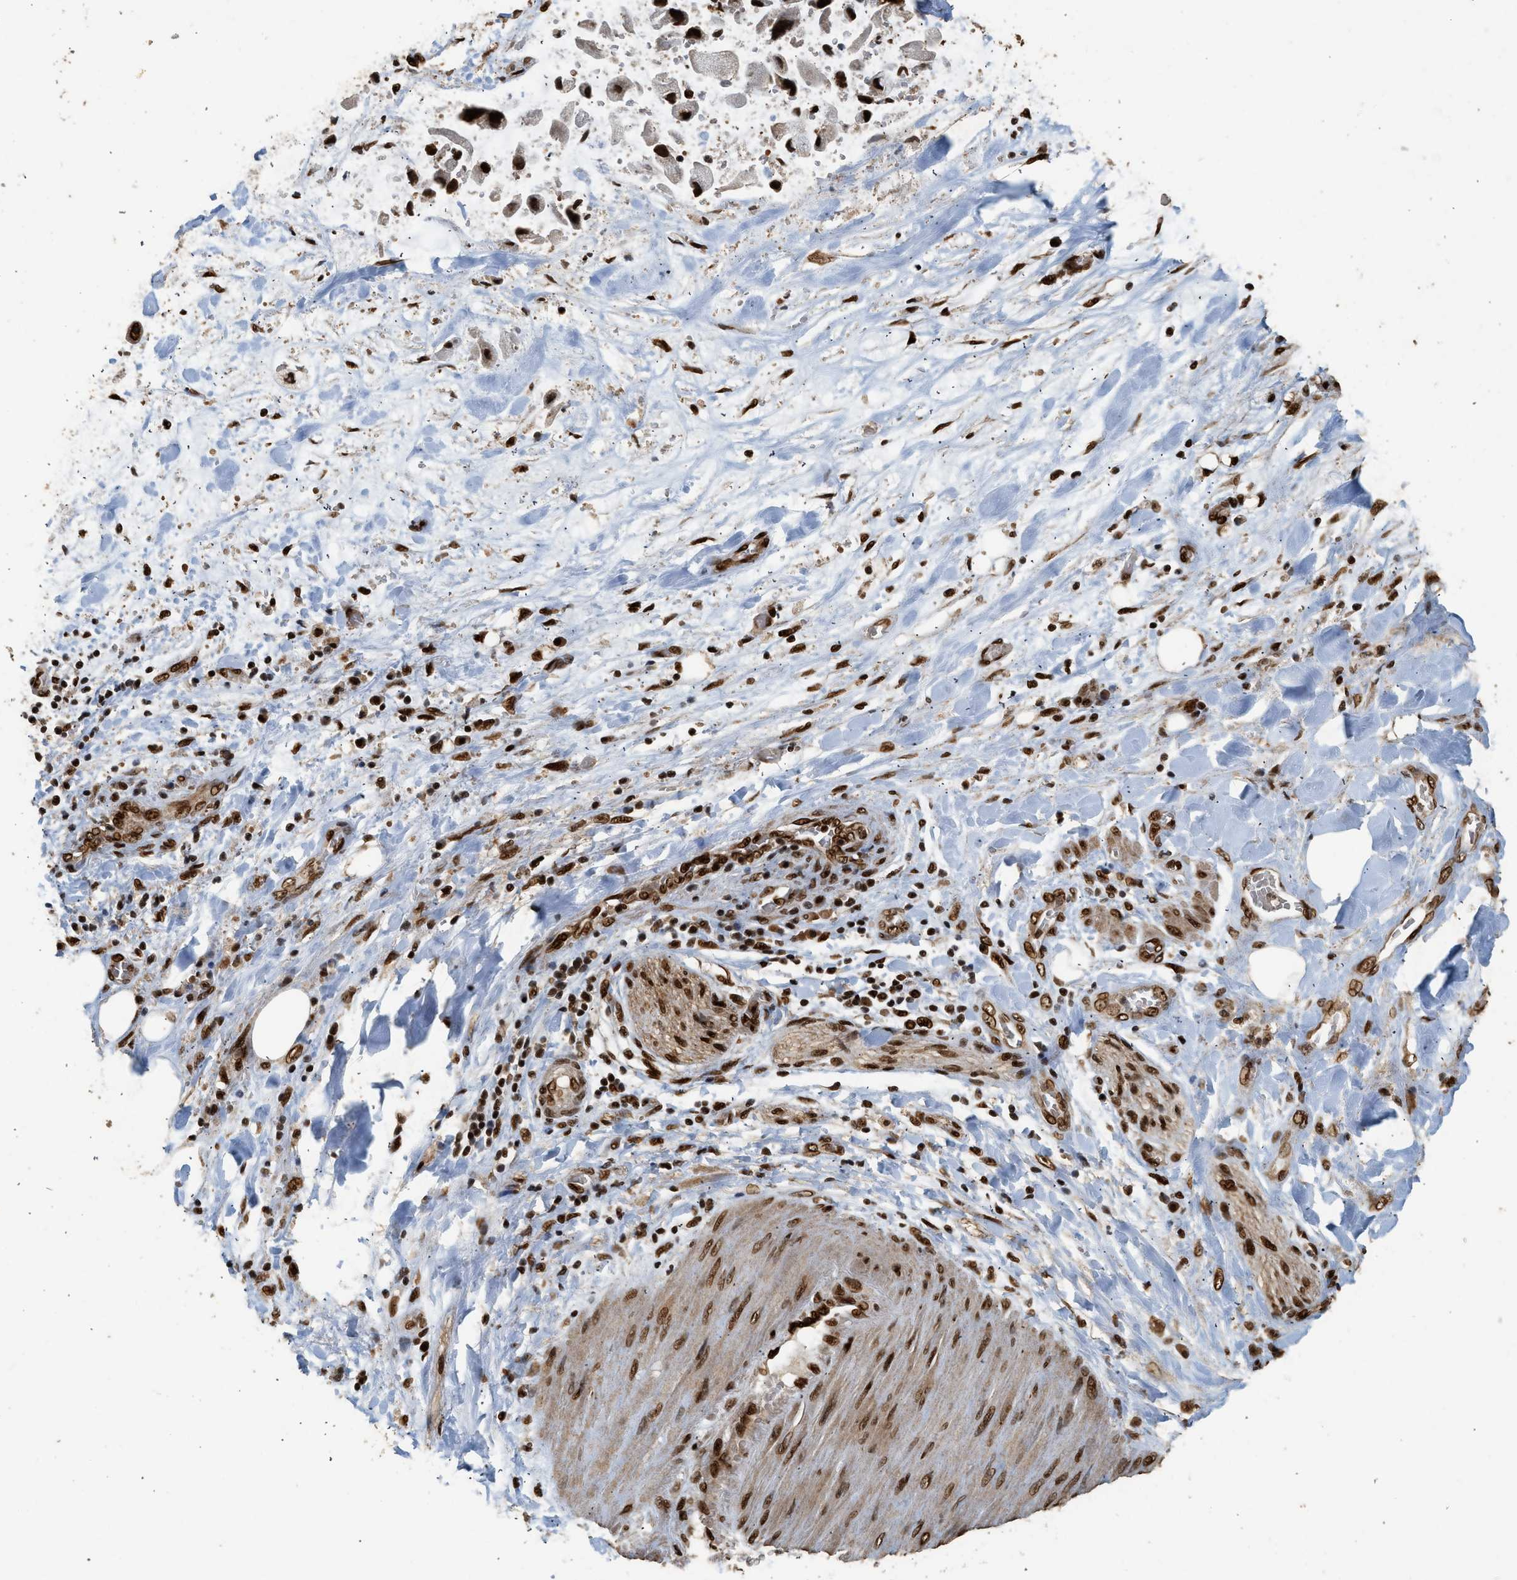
{"staining": {"intensity": "strong", "quantity": ">75%", "location": "nuclear"}, "tissue": "adipose tissue", "cell_type": "Adipocytes", "image_type": "normal", "snomed": [{"axis": "morphology", "description": "Normal tissue, NOS"}, {"axis": "morphology", "description": "Cholangiocarcinoma"}, {"axis": "topography", "description": "Liver"}, {"axis": "topography", "description": "Peripheral nerve tissue"}], "caption": "This is an image of IHC staining of benign adipose tissue, which shows strong positivity in the nuclear of adipocytes.", "gene": "PPP4R3B", "patient": {"sex": "male", "age": 50}}